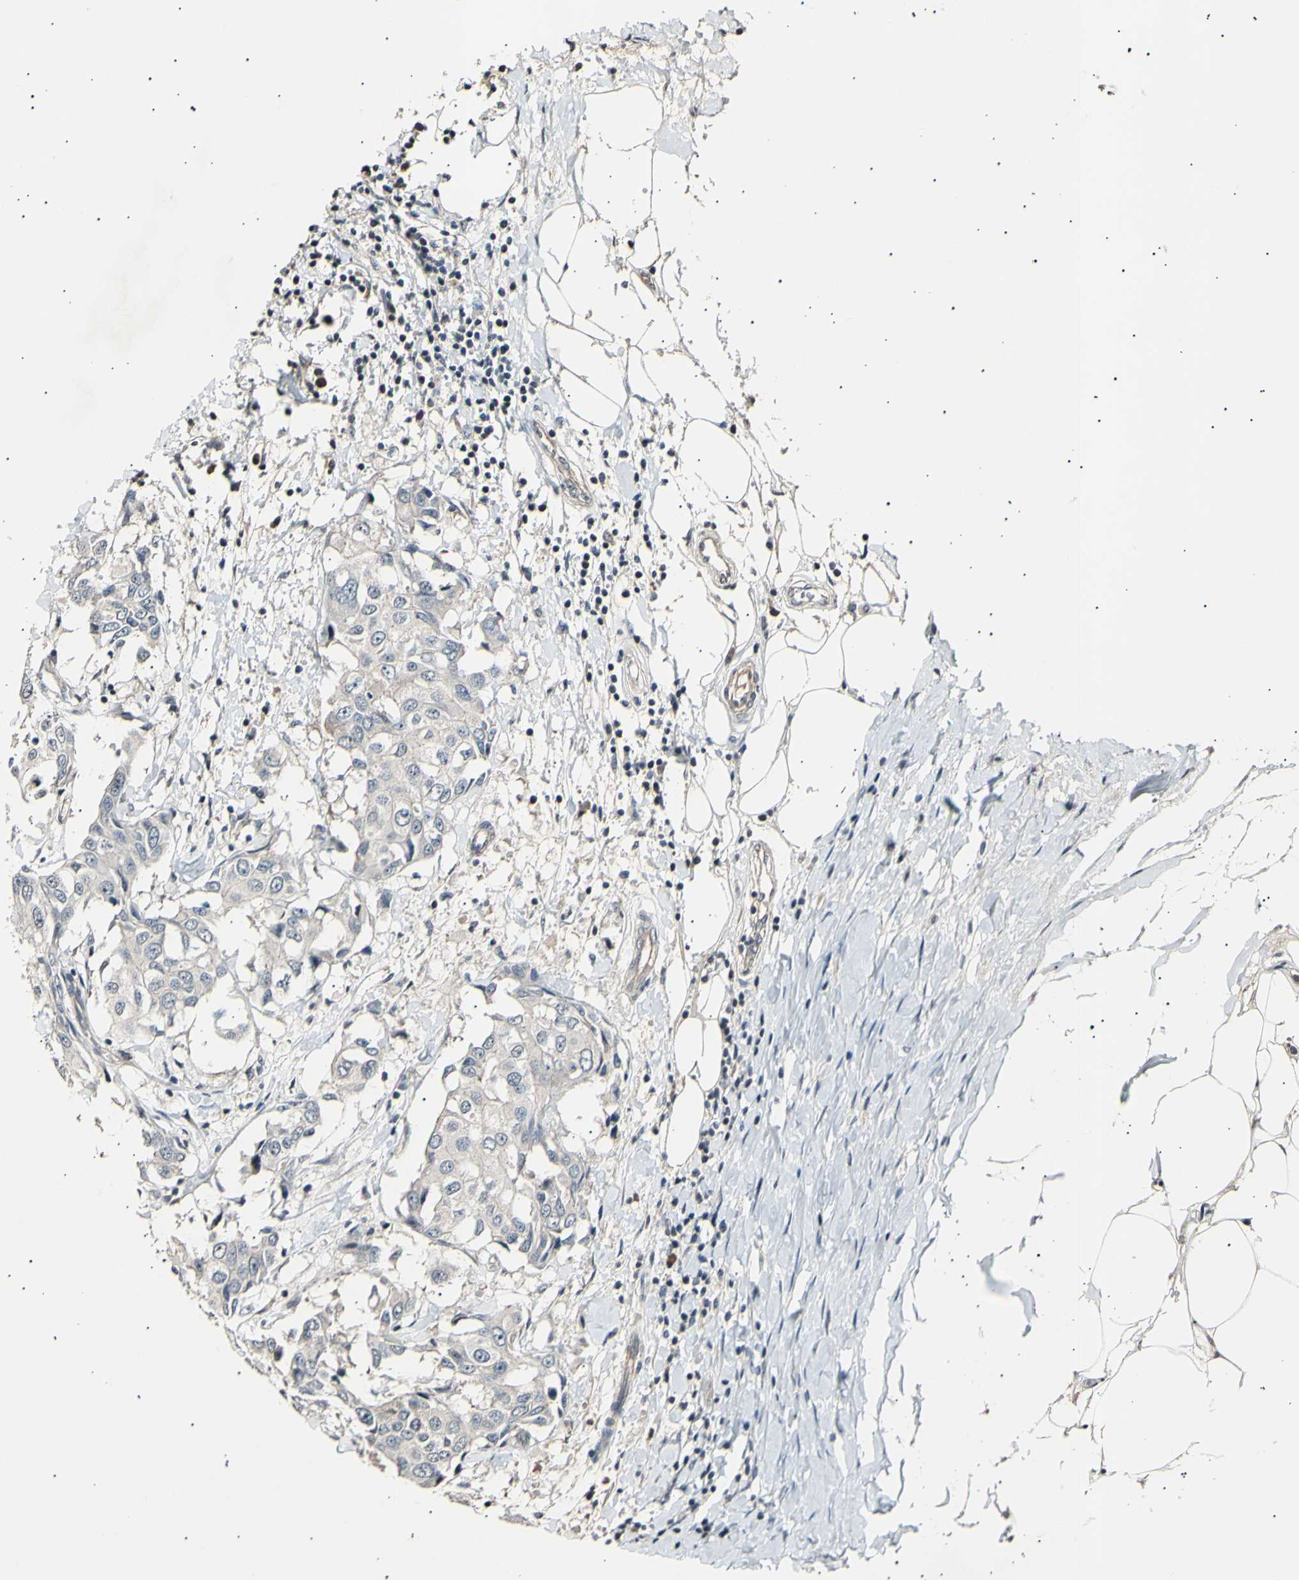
{"staining": {"intensity": "negative", "quantity": "none", "location": "none"}, "tissue": "breast cancer", "cell_type": "Tumor cells", "image_type": "cancer", "snomed": [{"axis": "morphology", "description": "Duct carcinoma"}, {"axis": "topography", "description": "Breast"}], "caption": "There is no significant expression in tumor cells of infiltrating ductal carcinoma (breast).", "gene": "AK1", "patient": {"sex": "female", "age": 27}}